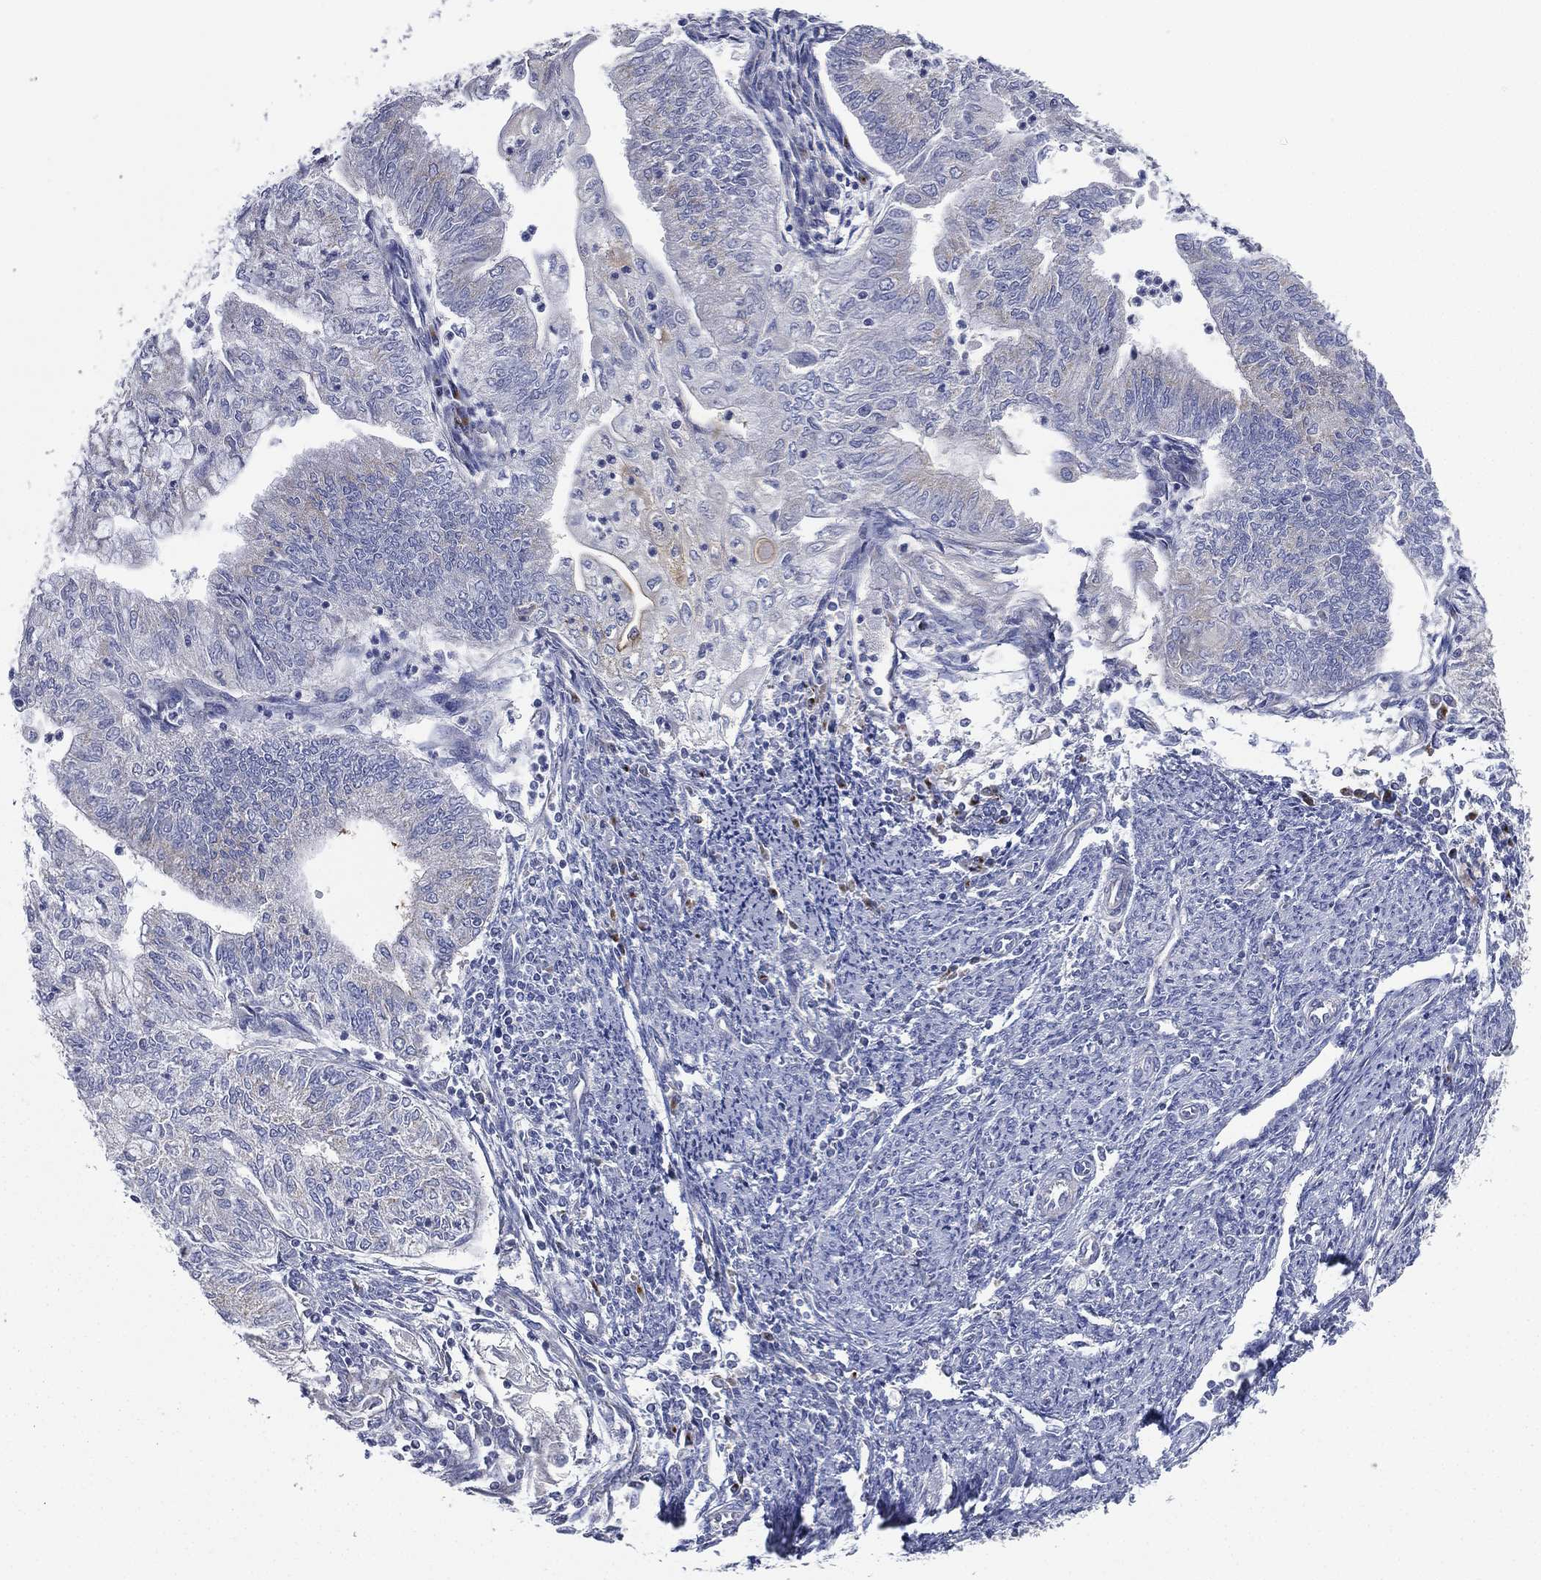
{"staining": {"intensity": "negative", "quantity": "none", "location": "none"}, "tissue": "endometrial cancer", "cell_type": "Tumor cells", "image_type": "cancer", "snomed": [{"axis": "morphology", "description": "Adenocarcinoma, NOS"}, {"axis": "topography", "description": "Endometrium"}], "caption": "An immunohistochemistry photomicrograph of endometrial cancer is shown. There is no staining in tumor cells of endometrial cancer.", "gene": "ATP8A2", "patient": {"sex": "female", "age": 59}}